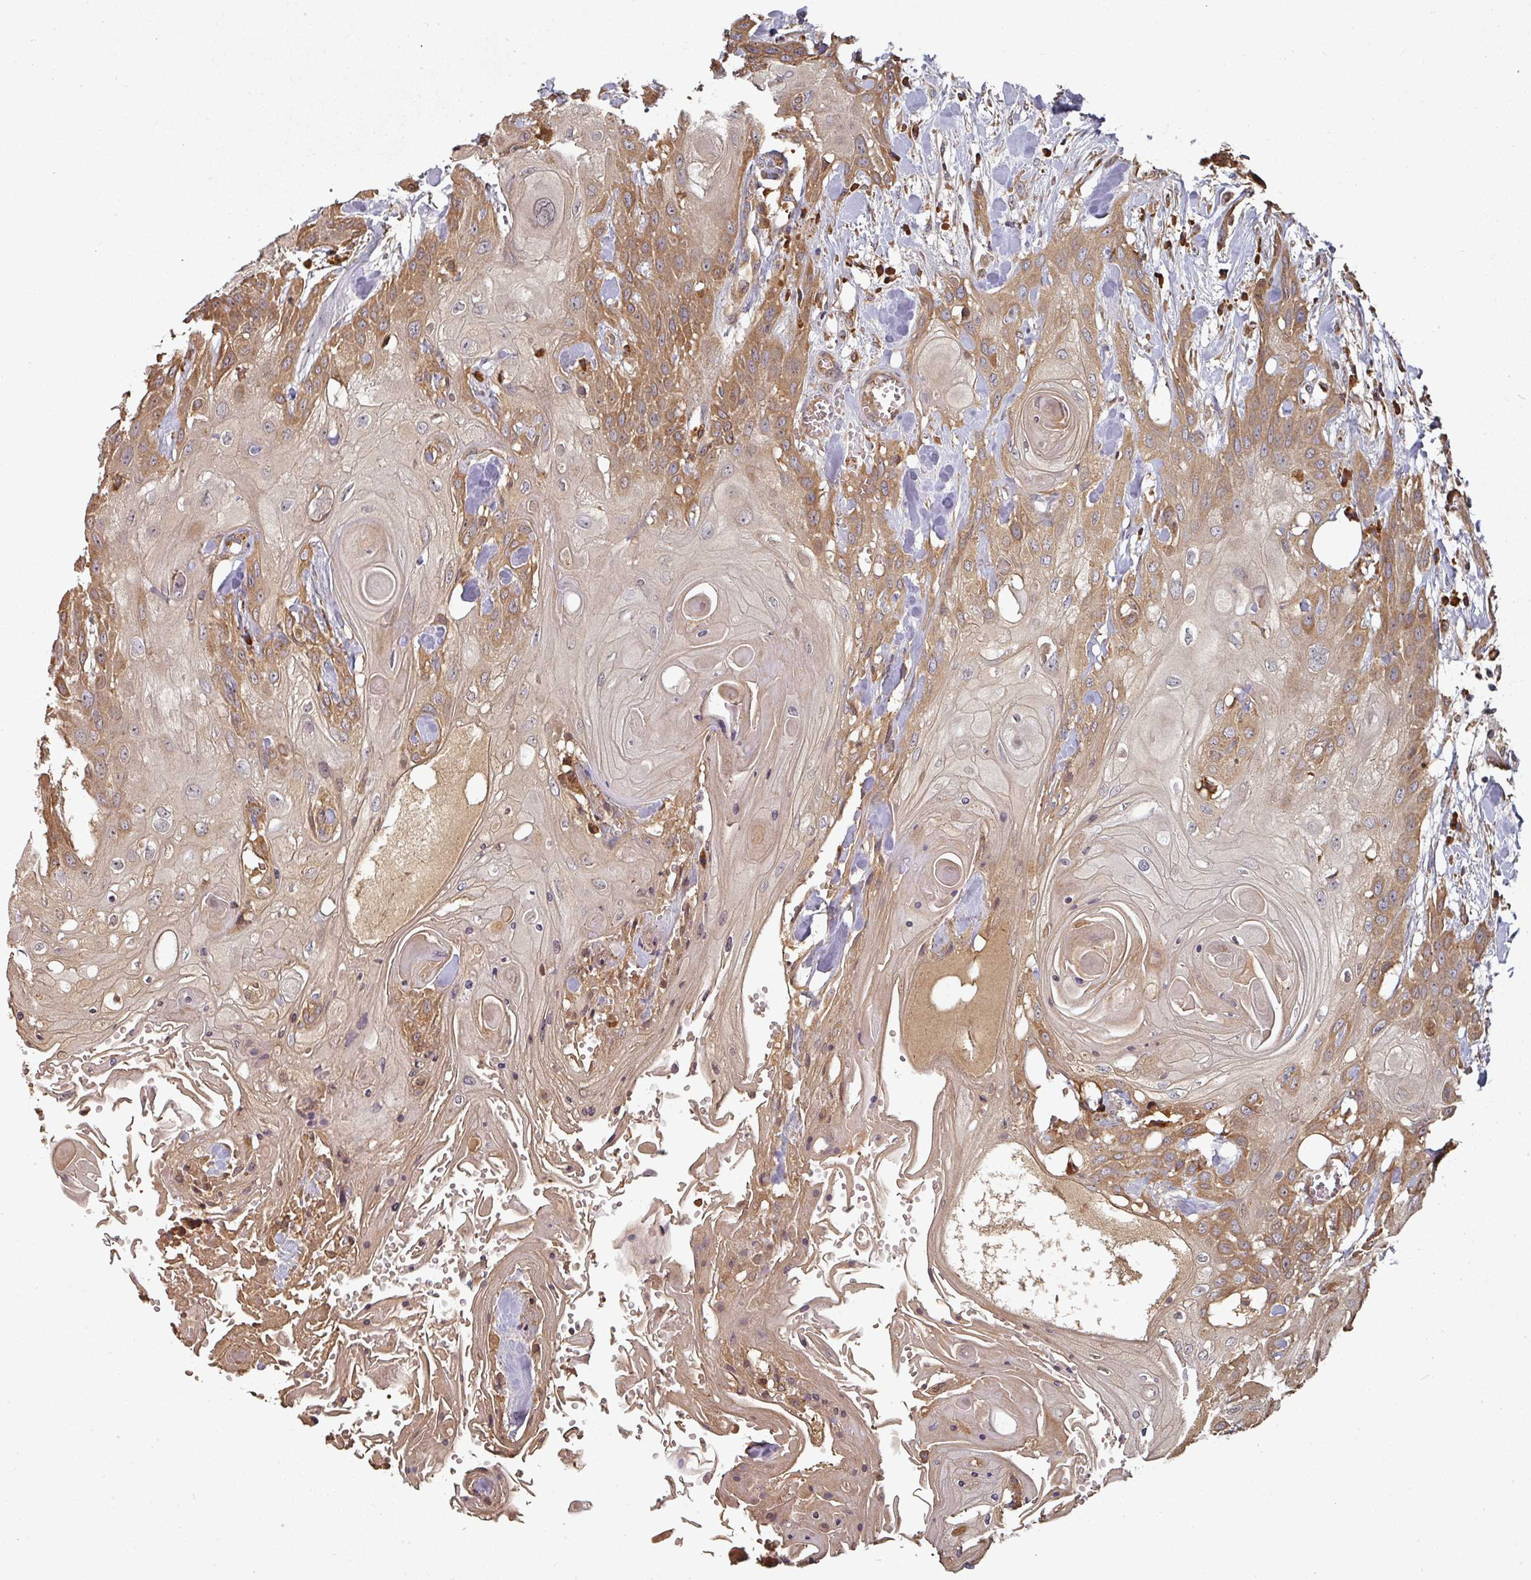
{"staining": {"intensity": "moderate", "quantity": ">75%", "location": "cytoplasmic/membranous"}, "tissue": "head and neck cancer", "cell_type": "Tumor cells", "image_type": "cancer", "snomed": [{"axis": "morphology", "description": "Squamous cell carcinoma, NOS"}, {"axis": "topography", "description": "Head-Neck"}], "caption": "High-magnification brightfield microscopy of head and neck cancer (squamous cell carcinoma) stained with DAB (3,3'-diaminobenzidine) (brown) and counterstained with hematoxylin (blue). tumor cells exhibit moderate cytoplasmic/membranous positivity is identified in approximately>75% of cells.", "gene": "EDEM2", "patient": {"sex": "female", "age": 43}}